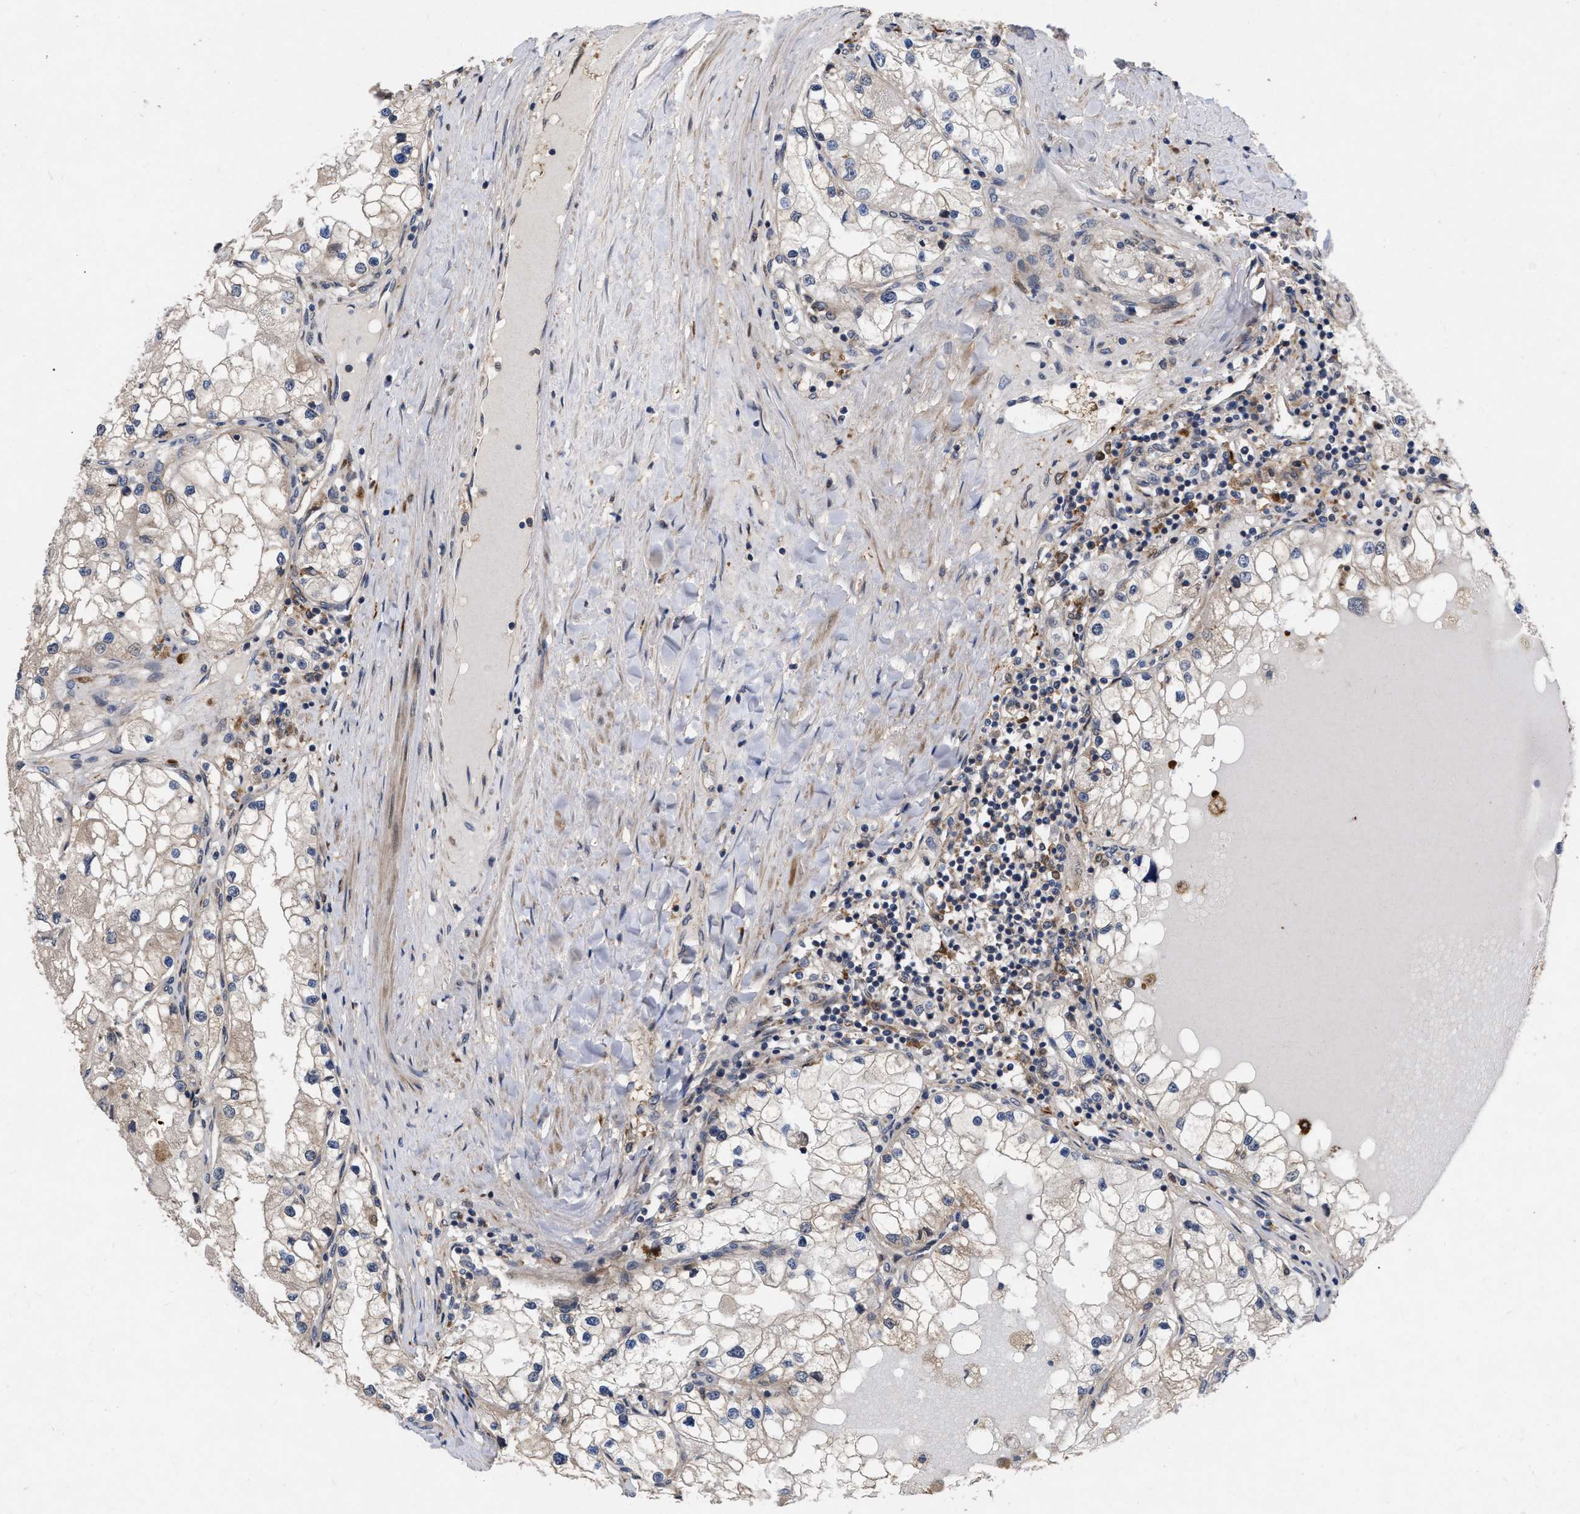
{"staining": {"intensity": "weak", "quantity": "<25%", "location": "cytoplasmic/membranous"}, "tissue": "renal cancer", "cell_type": "Tumor cells", "image_type": "cancer", "snomed": [{"axis": "morphology", "description": "Adenocarcinoma, NOS"}, {"axis": "topography", "description": "Kidney"}], "caption": "This photomicrograph is of adenocarcinoma (renal) stained with immunohistochemistry to label a protein in brown with the nuclei are counter-stained blue. There is no staining in tumor cells.", "gene": "CDKN2C", "patient": {"sex": "male", "age": 68}}